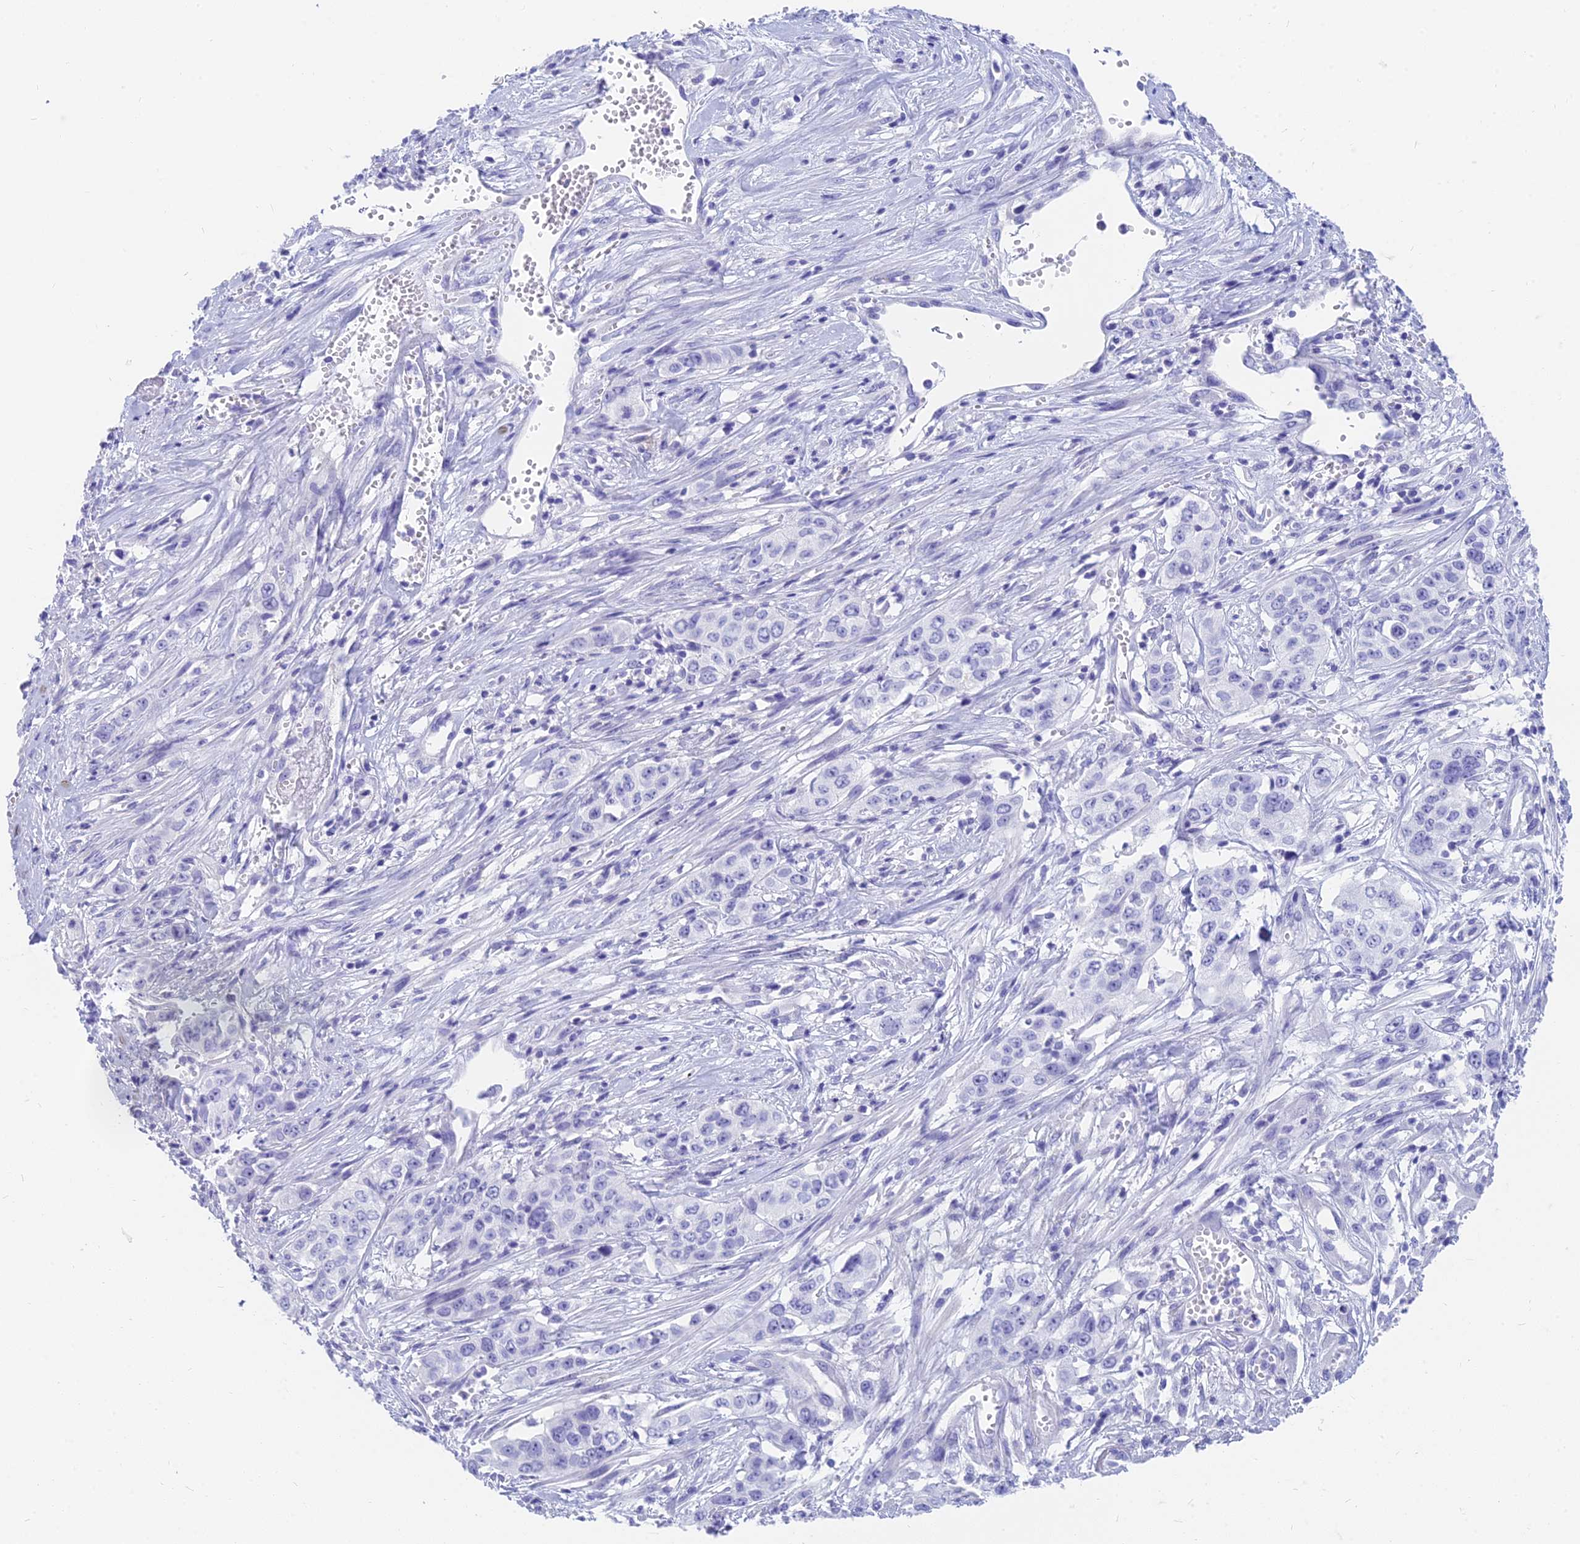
{"staining": {"intensity": "negative", "quantity": "none", "location": "none"}, "tissue": "stomach cancer", "cell_type": "Tumor cells", "image_type": "cancer", "snomed": [{"axis": "morphology", "description": "Adenocarcinoma, NOS"}, {"axis": "topography", "description": "Stomach, upper"}], "caption": "DAB immunohistochemical staining of stomach cancer demonstrates no significant expression in tumor cells.", "gene": "SLC36A2", "patient": {"sex": "male", "age": 62}}